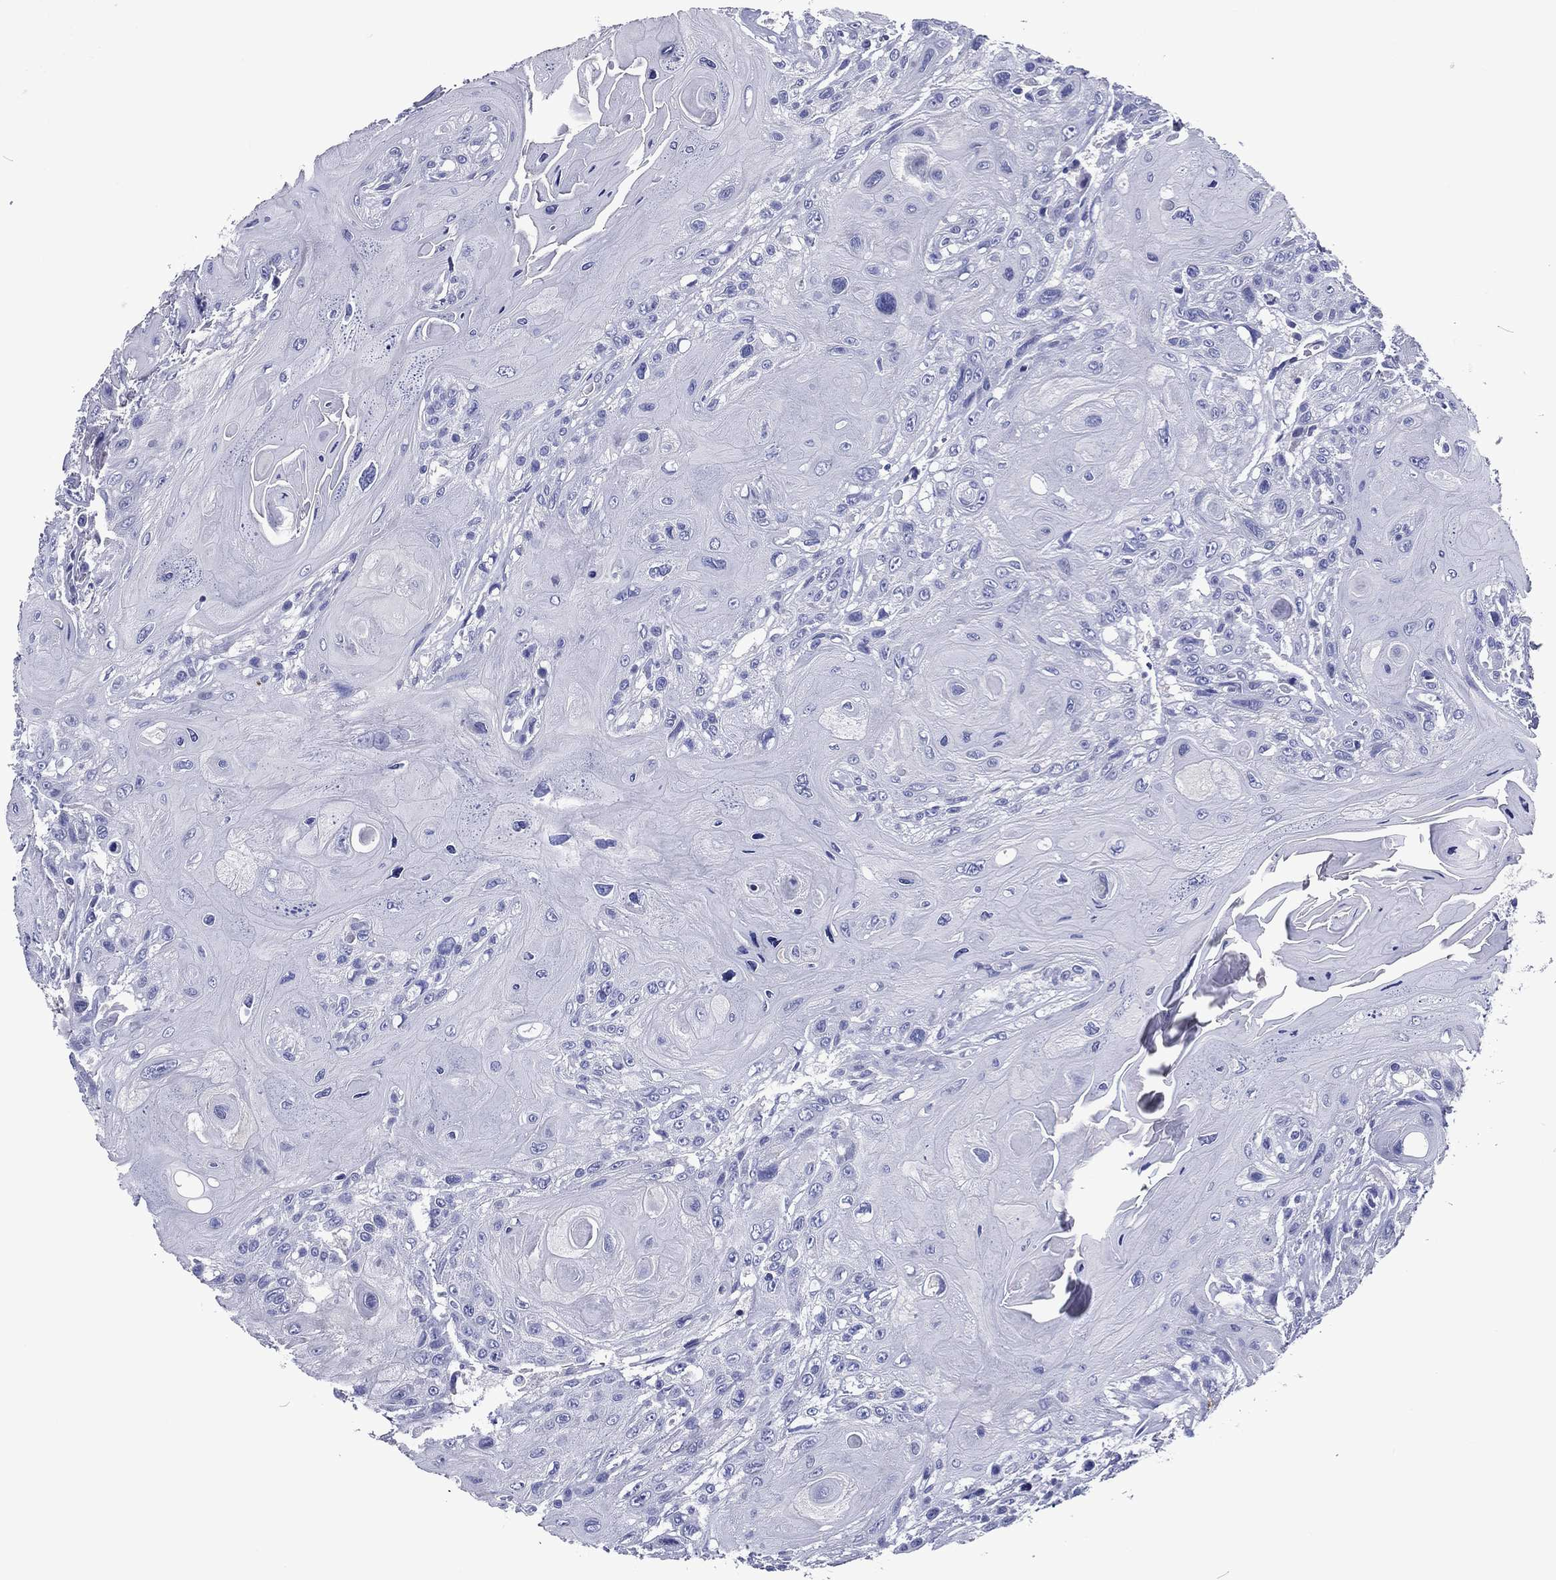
{"staining": {"intensity": "negative", "quantity": "none", "location": "none"}, "tissue": "head and neck cancer", "cell_type": "Tumor cells", "image_type": "cancer", "snomed": [{"axis": "morphology", "description": "Squamous cell carcinoma, NOS"}, {"axis": "topography", "description": "Head-Neck"}], "caption": "A high-resolution micrograph shows immunohistochemistry (IHC) staining of head and neck cancer, which exhibits no significant expression in tumor cells.", "gene": "ACE2", "patient": {"sex": "female", "age": 59}}